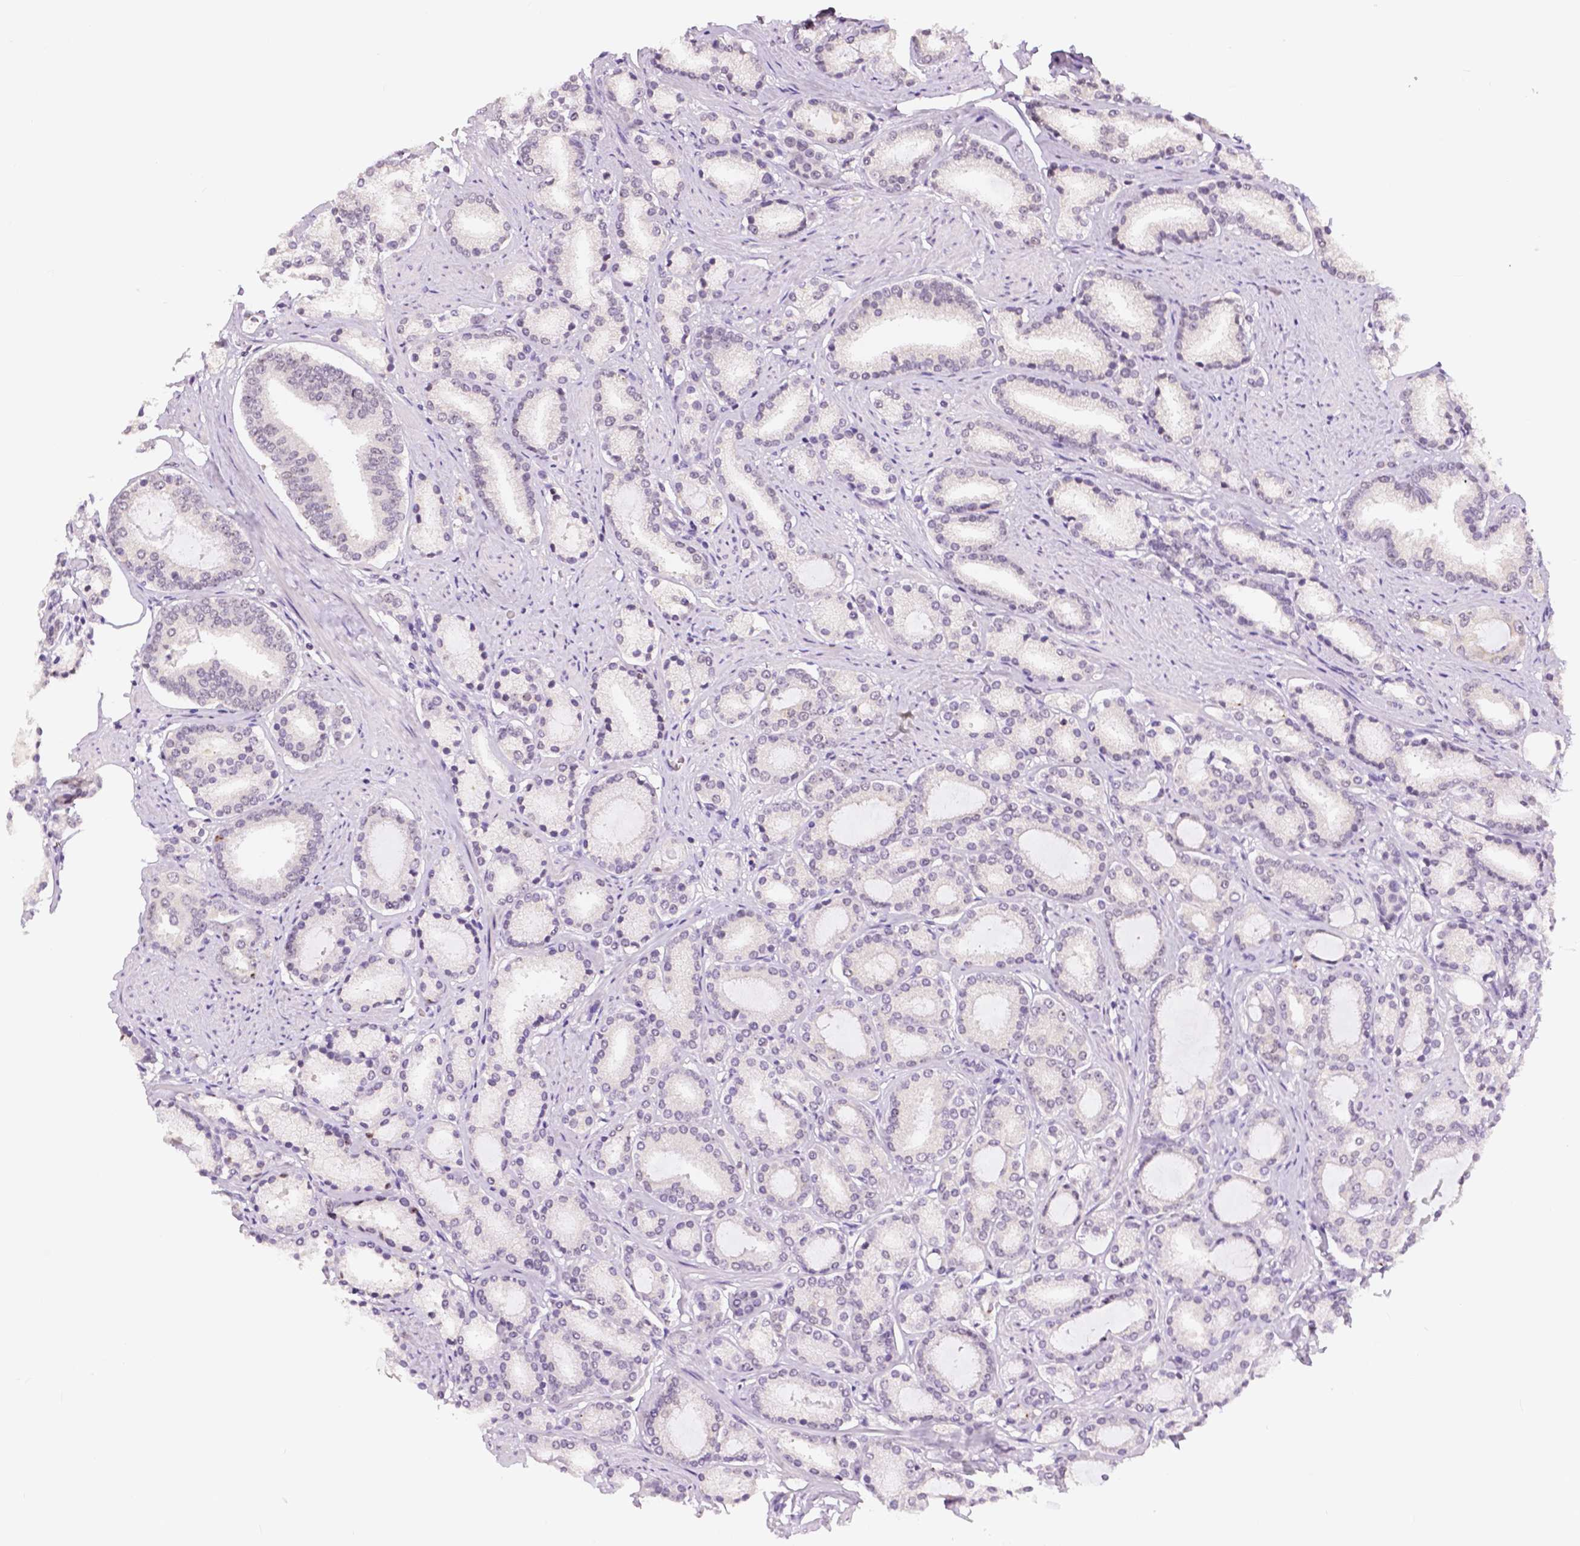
{"staining": {"intensity": "weak", "quantity": "<25%", "location": "nuclear"}, "tissue": "prostate cancer", "cell_type": "Tumor cells", "image_type": "cancer", "snomed": [{"axis": "morphology", "description": "Adenocarcinoma, High grade"}, {"axis": "topography", "description": "Prostate"}], "caption": "DAB (3,3'-diaminobenzidine) immunohistochemical staining of human prostate high-grade adenocarcinoma displays no significant positivity in tumor cells.", "gene": "NHP2", "patient": {"sex": "male", "age": 63}}